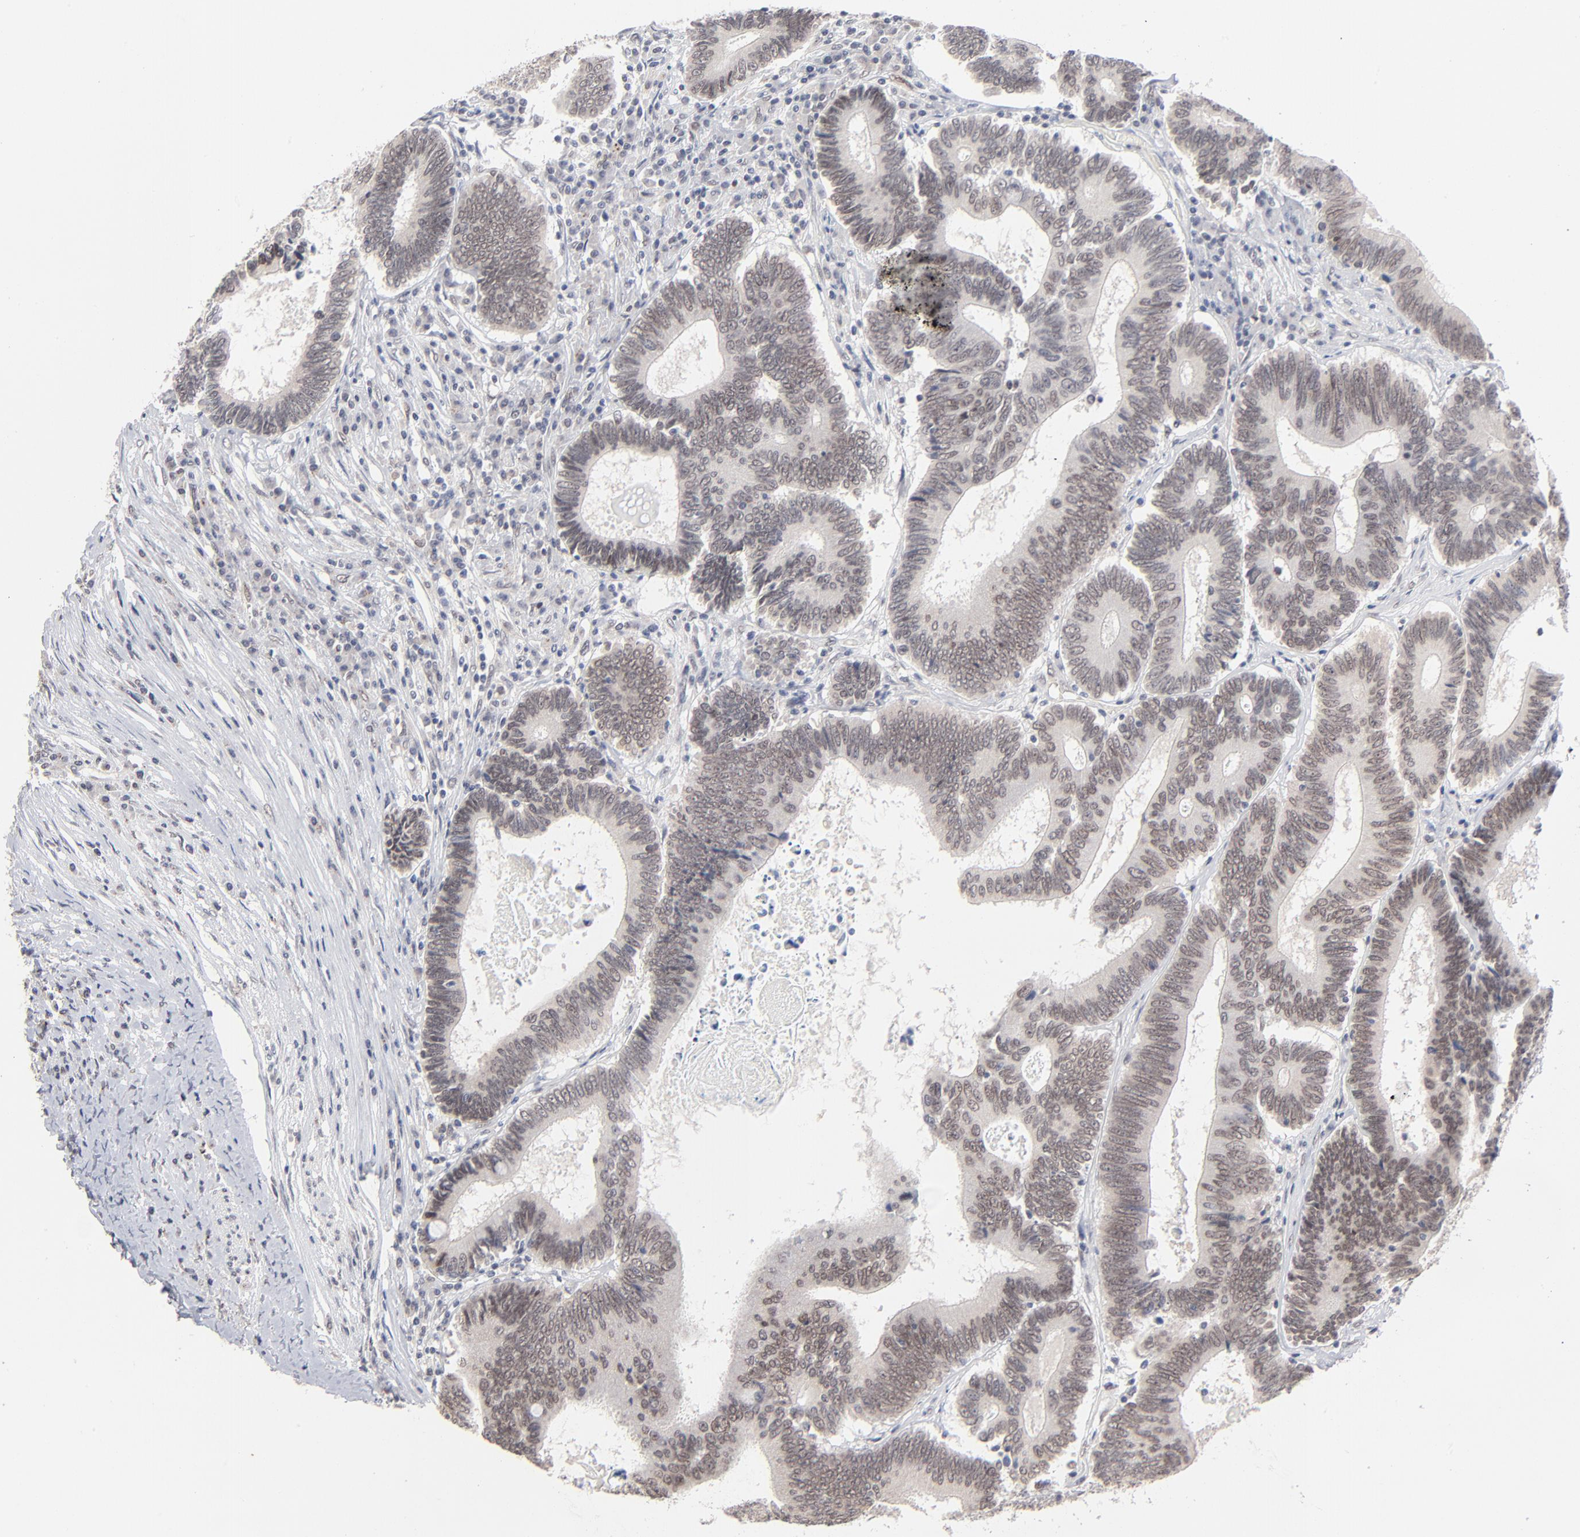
{"staining": {"intensity": "weak", "quantity": "<25%", "location": "nuclear"}, "tissue": "colorectal cancer", "cell_type": "Tumor cells", "image_type": "cancer", "snomed": [{"axis": "morphology", "description": "Adenocarcinoma, NOS"}, {"axis": "topography", "description": "Colon"}], "caption": "Immunohistochemistry micrograph of human colorectal cancer (adenocarcinoma) stained for a protein (brown), which exhibits no expression in tumor cells.", "gene": "MBIP", "patient": {"sex": "female", "age": 78}}